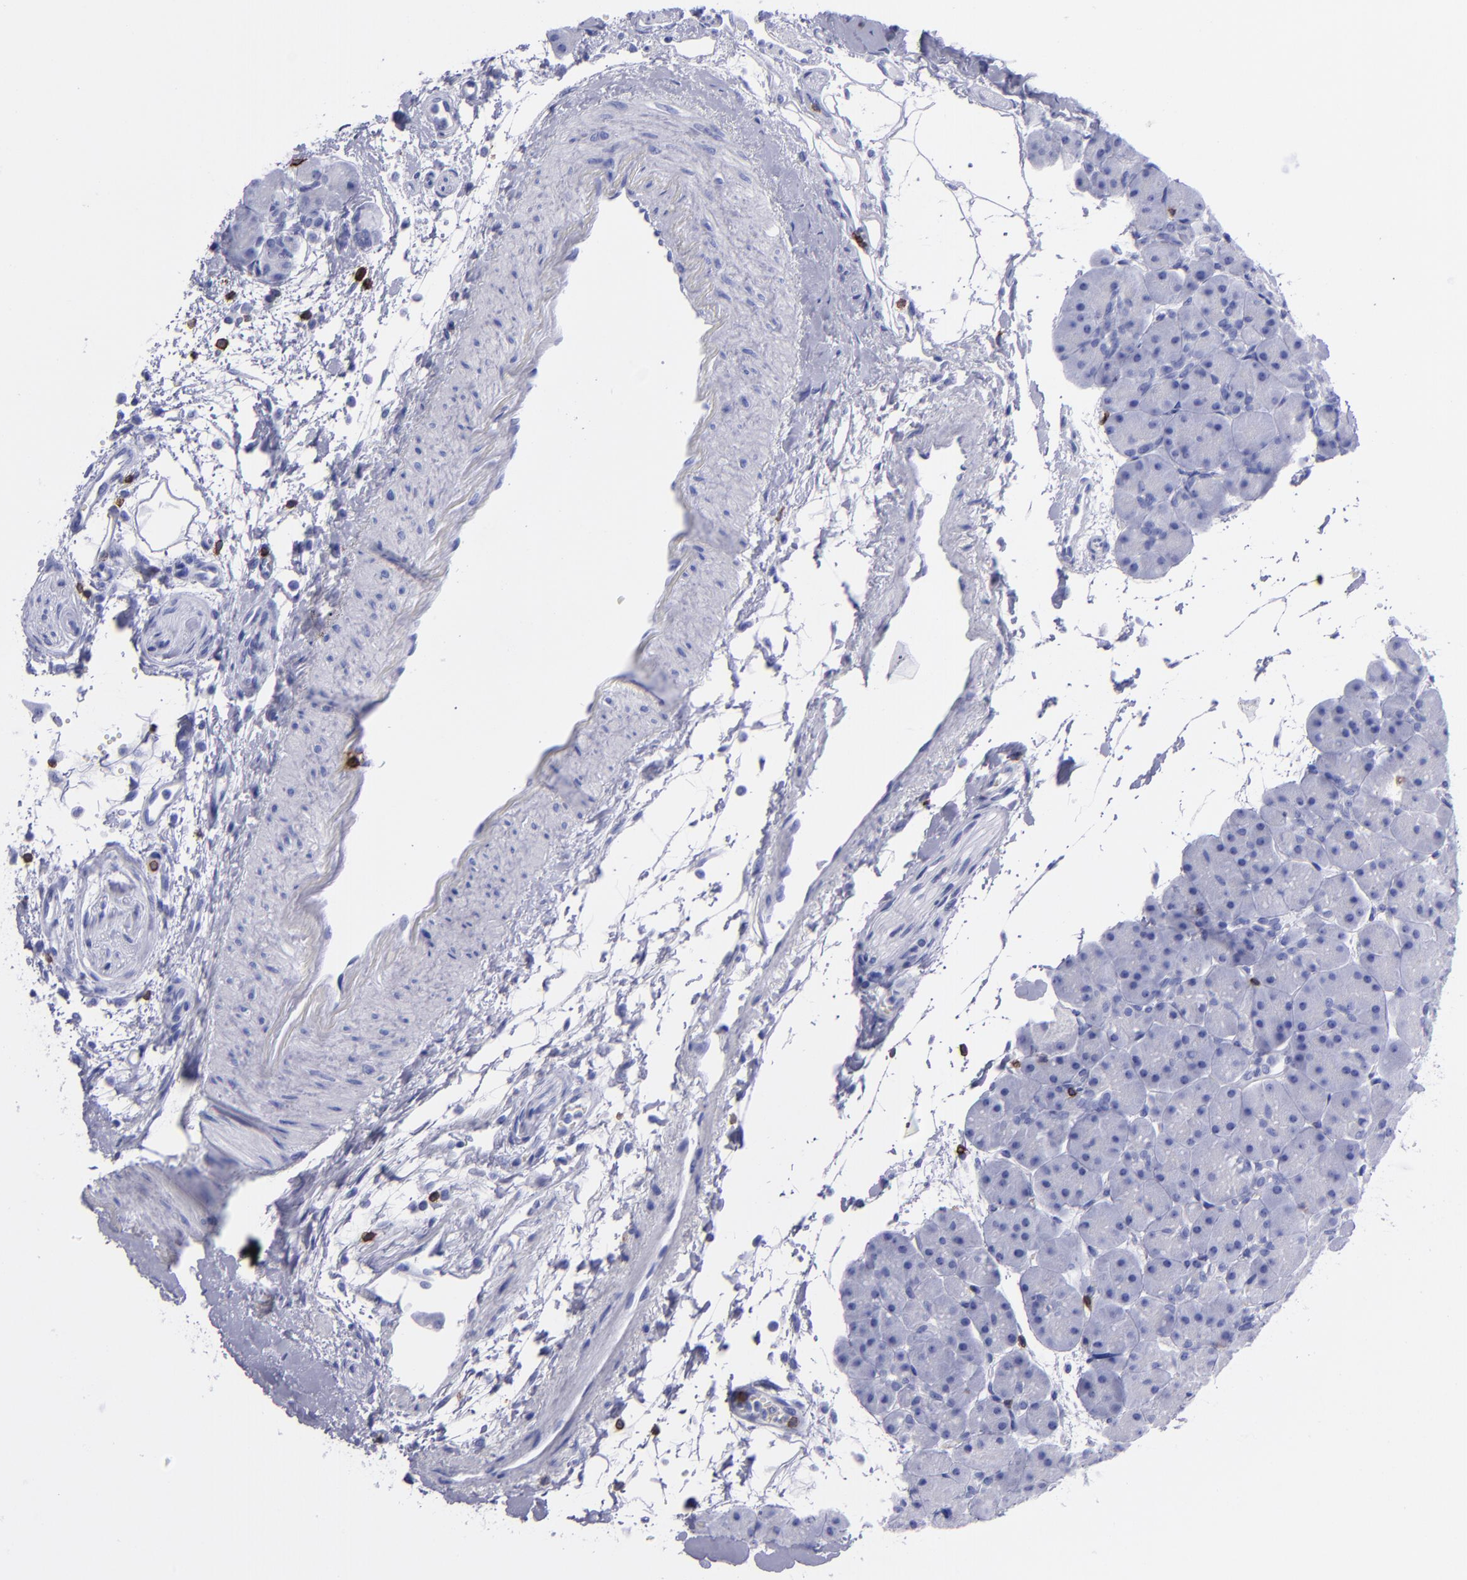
{"staining": {"intensity": "negative", "quantity": "none", "location": "none"}, "tissue": "pancreas", "cell_type": "Exocrine glandular cells", "image_type": "normal", "snomed": [{"axis": "morphology", "description": "Normal tissue, NOS"}, {"axis": "topography", "description": "Pancreas"}], "caption": "The image displays no significant positivity in exocrine glandular cells of pancreas.", "gene": "CD6", "patient": {"sex": "male", "age": 66}}